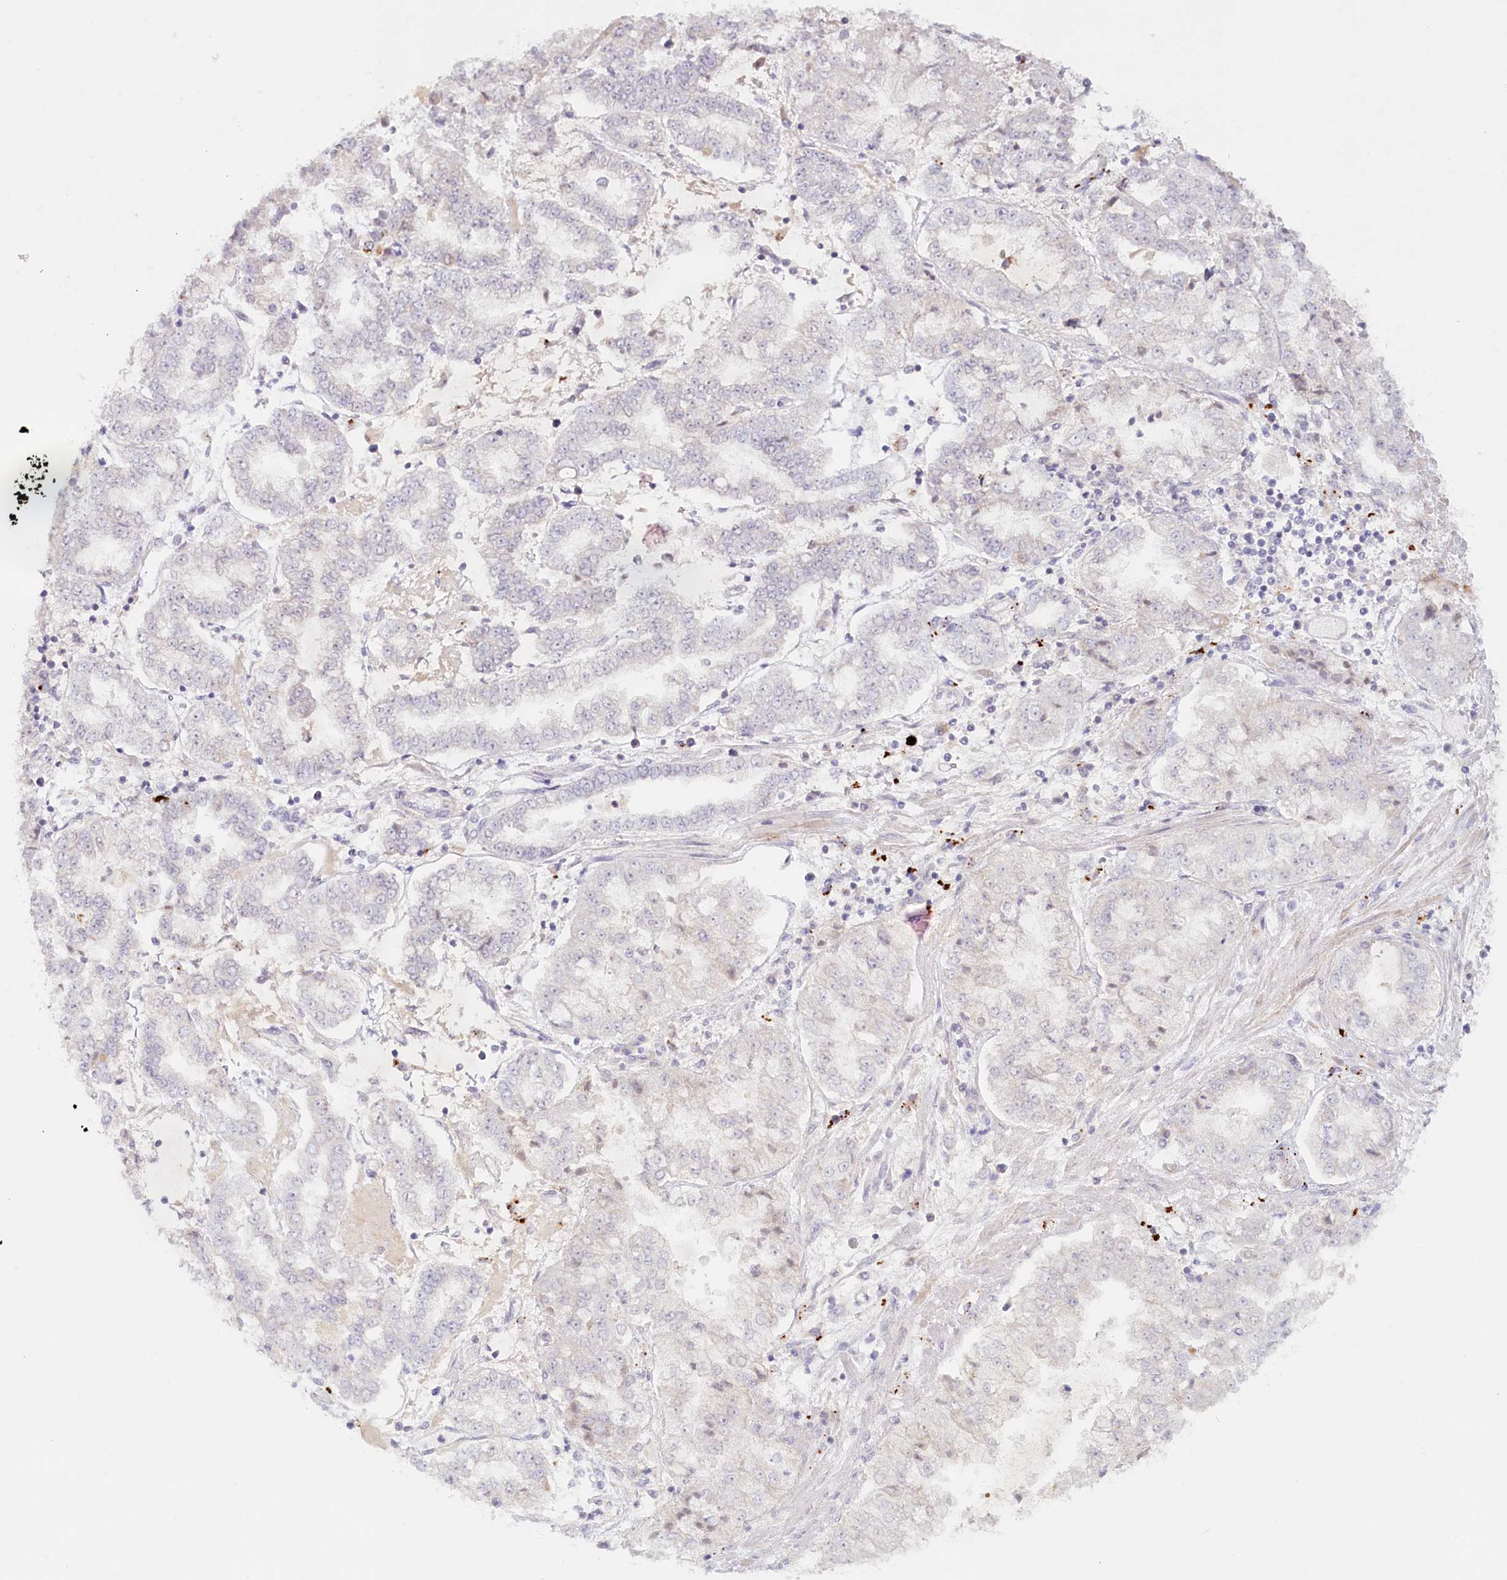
{"staining": {"intensity": "negative", "quantity": "none", "location": "none"}, "tissue": "stomach cancer", "cell_type": "Tumor cells", "image_type": "cancer", "snomed": [{"axis": "morphology", "description": "Adenocarcinoma, NOS"}, {"axis": "topography", "description": "Stomach"}], "caption": "Immunohistochemical staining of human stomach adenocarcinoma exhibits no significant expression in tumor cells. Brightfield microscopy of immunohistochemistry (IHC) stained with DAB (3,3'-diaminobenzidine) (brown) and hematoxylin (blue), captured at high magnification.", "gene": "PSAPL1", "patient": {"sex": "male", "age": 76}}